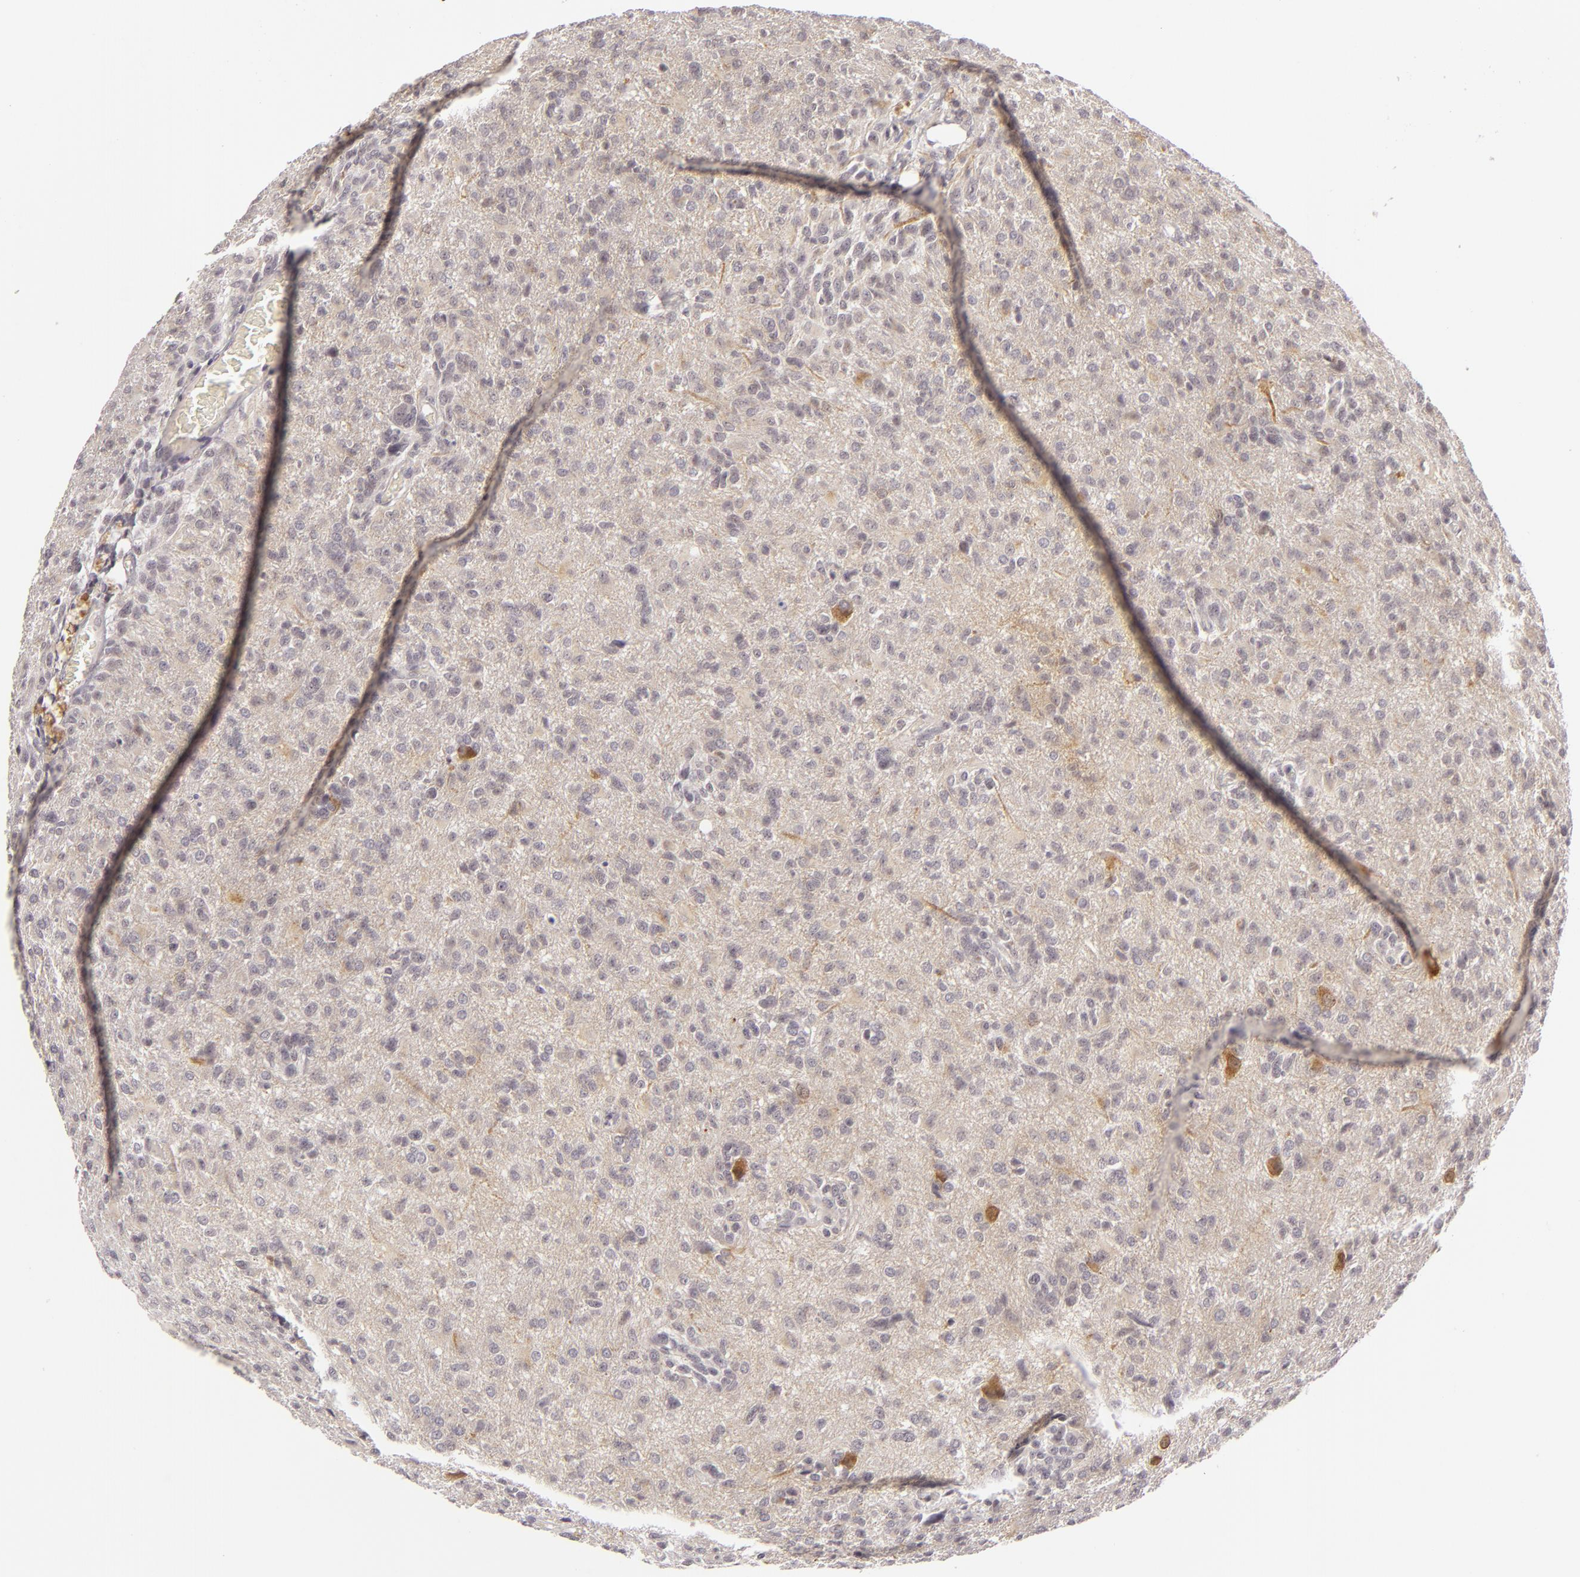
{"staining": {"intensity": "negative", "quantity": "none", "location": "none"}, "tissue": "glioma", "cell_type": "Tumor cells", "image_type": "cancer", "snomed": [{"axis": "morphology", "description": "Glioma, malignant, High grade"}, {"axis": "topography", "description": "Brain"}], "caption": "Immunohistochemical staining of human glioma displays no significant positivity in tumor cells.", "gene": "DLG3", "patient": {"sex": "male", "age": 68}}